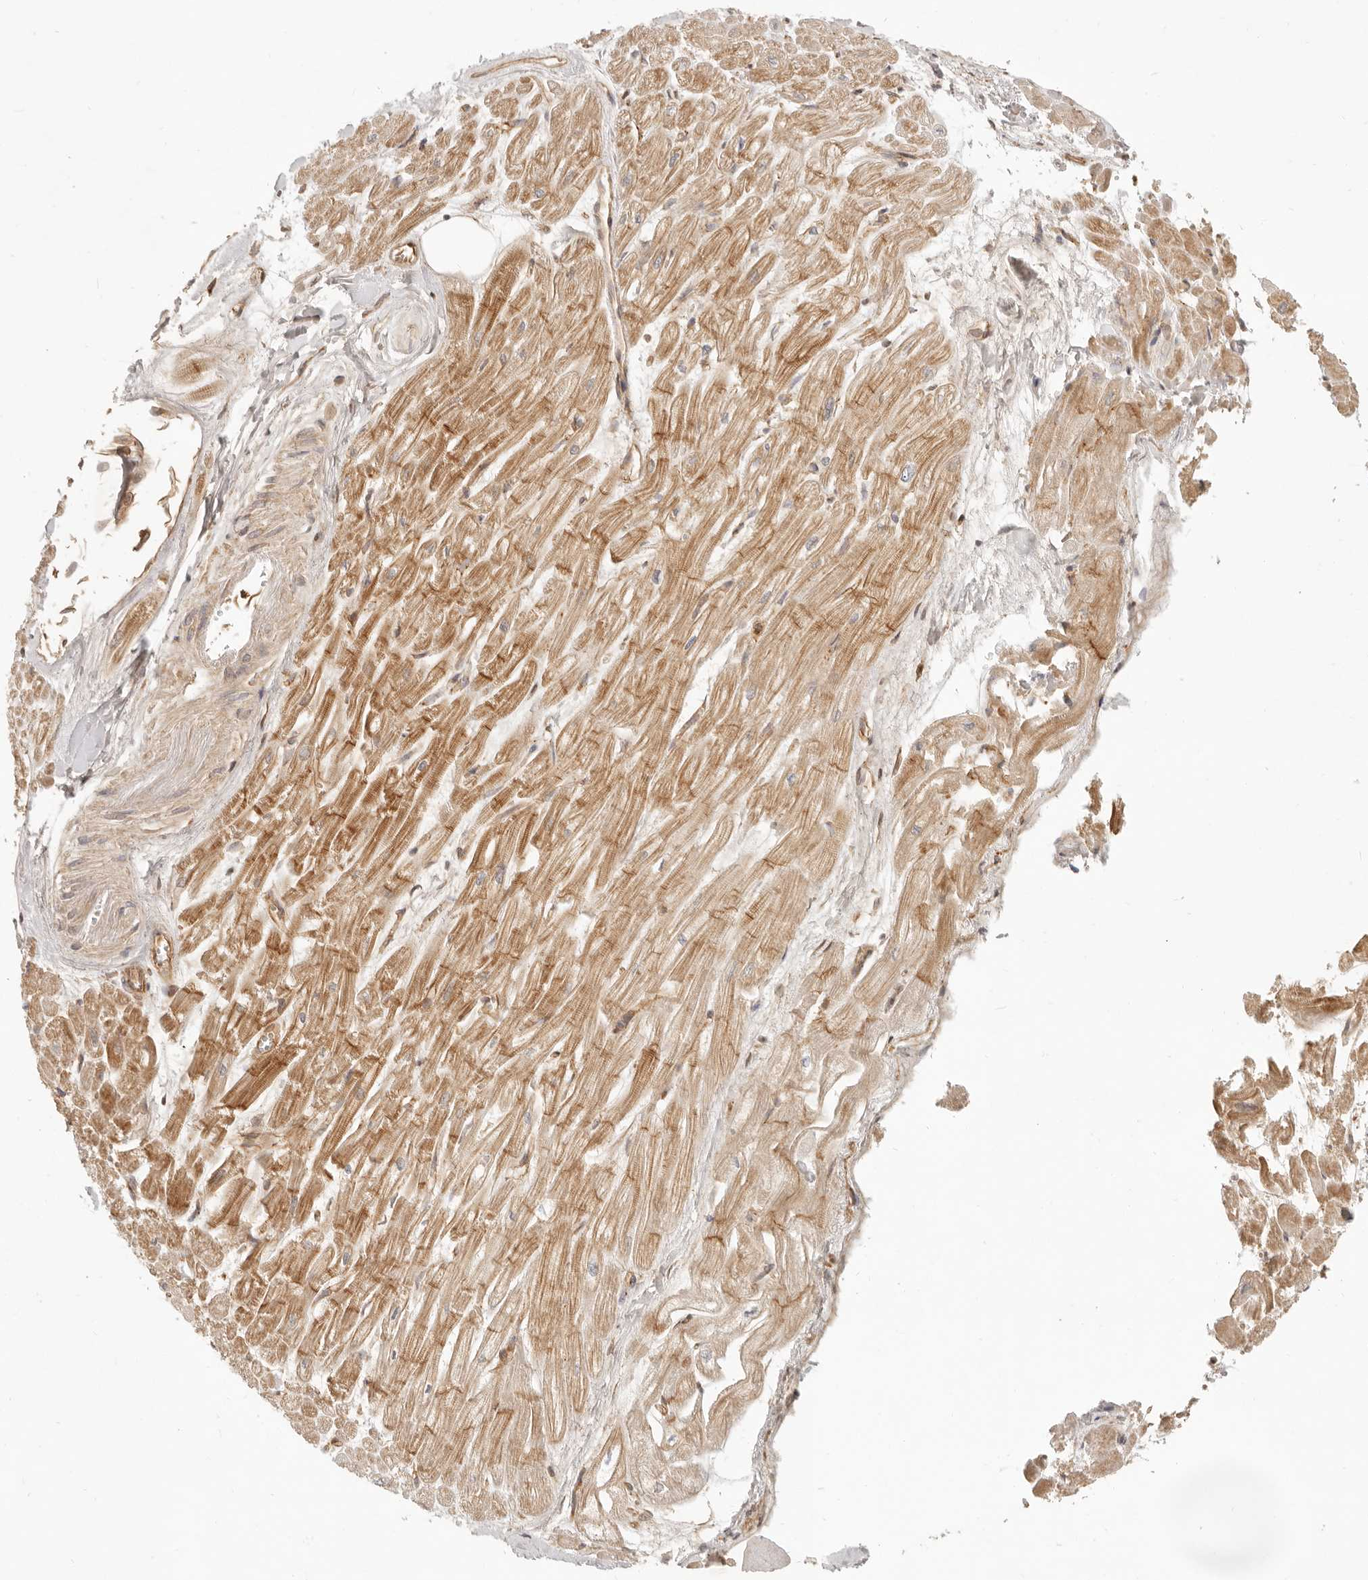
{"staining": {"intensity": "moderate", "quantity": "25%-75%", "location": "cytoplasmic/membranous"}, "tissue": "heart muscle", "cell_type": "Cardiomyocytes", "image_type": "normal", "snomed": [{"axis": "morphology", "description": "Normal tissue, NOS"}, {"axis": "topography", "description": "Heart"}], "caption": "This image reveals IHC staining of benign human heart muscle, with medium moderate cytoplasmic/membranous positivity in about 25%-75% of cardiomyocytes.", "gene": "UFSP1", "patient": {"sex": "male", "age": 54}}